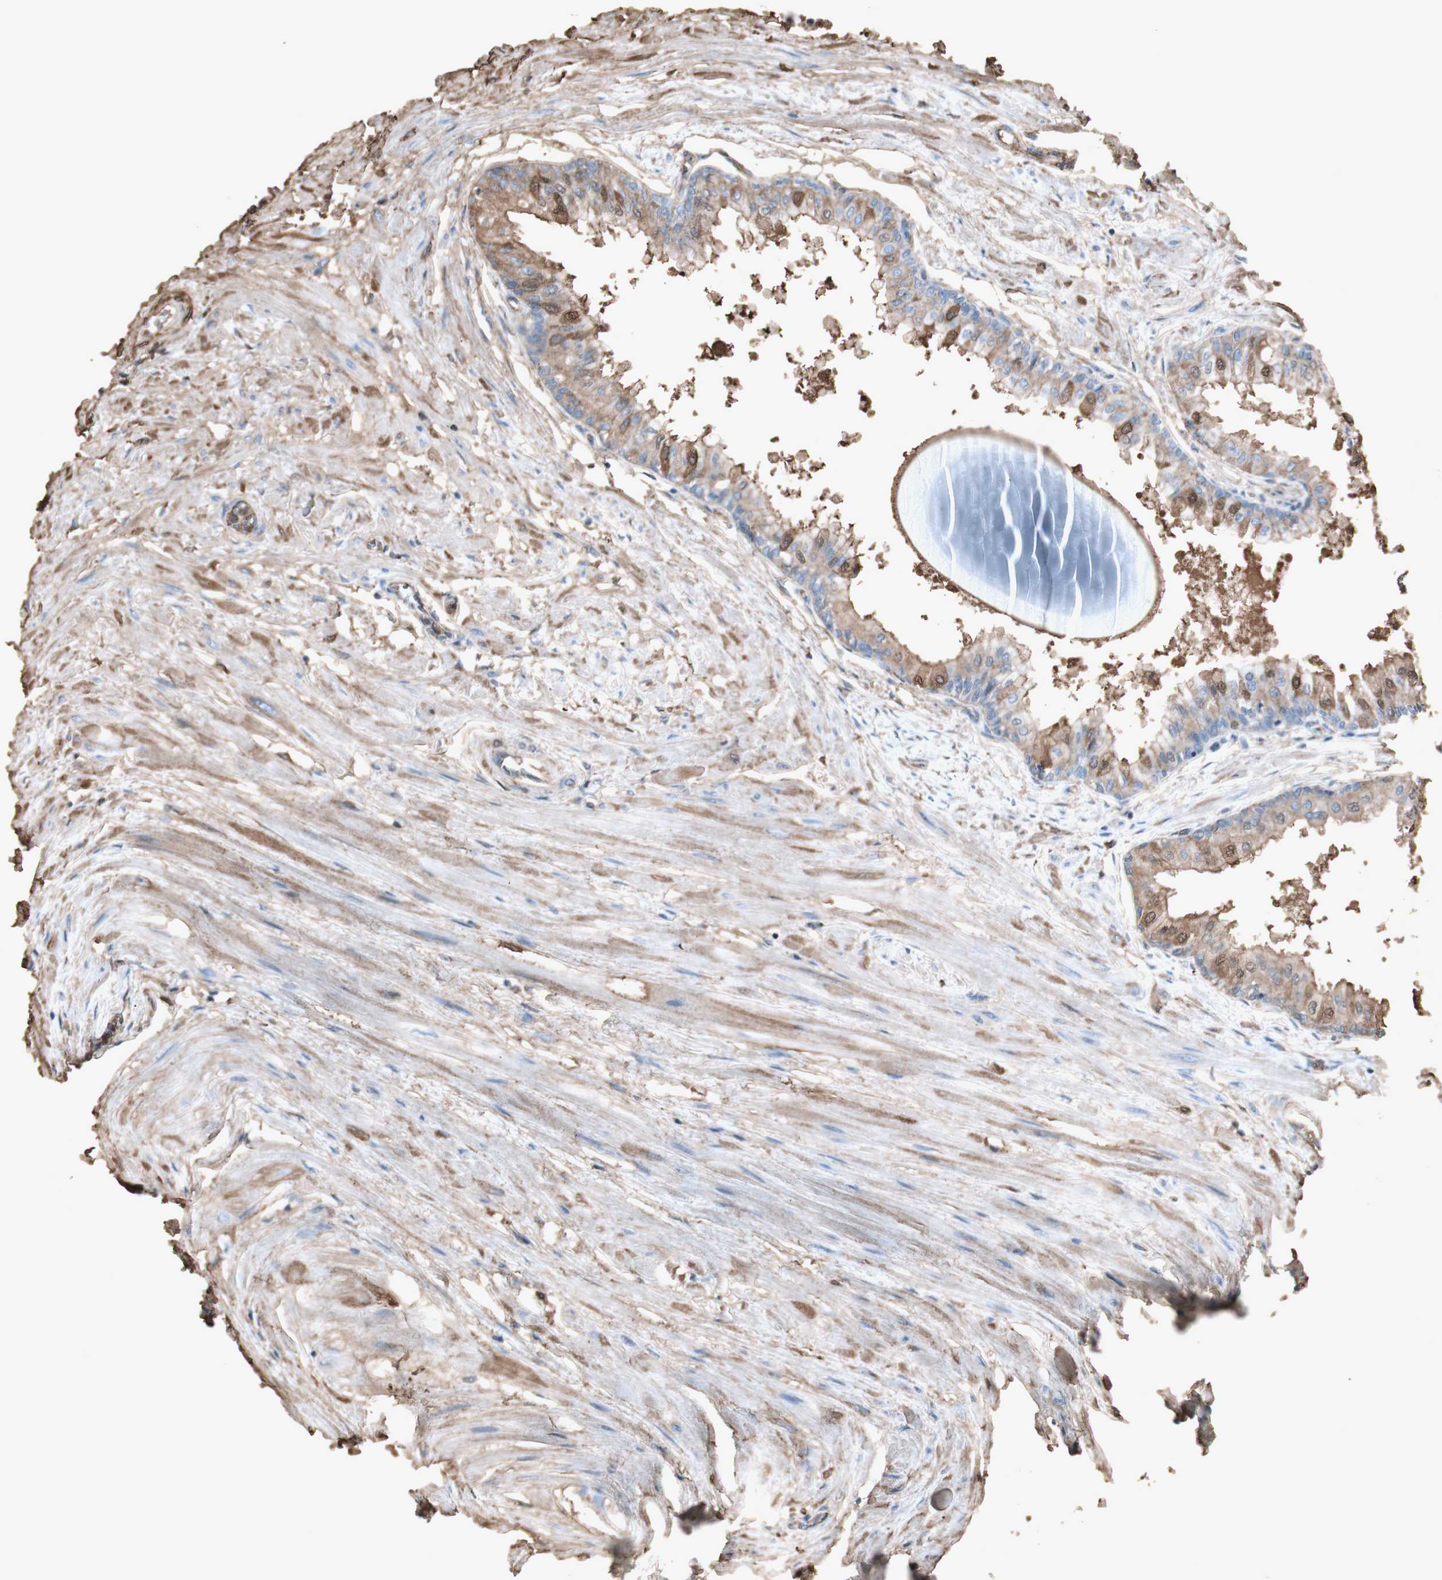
{"staining": {"intensity": "moderate", "quantity": "25%-75%", "location": "cytoplasmic/membranous"}, "tissue": "prostate", "cell_type": "Glandular cells", "image_type": "normal", "snomed": [{"axis": "morphology", "description": "Normal tissue, NOS"}, {"axis": "topography", "description": "Prostate"}, {"axis": "topography", "description": "Seminal veicle"}], "caption": "Moderate cytoplasmic/membranous expression for a protein is present in approximately 25%-75% of glandular cells of unremarkable prostate using immunohistochemistry (IHC).", "gene": "MMP14", "patient": {"sex": "male", "age": 60}}